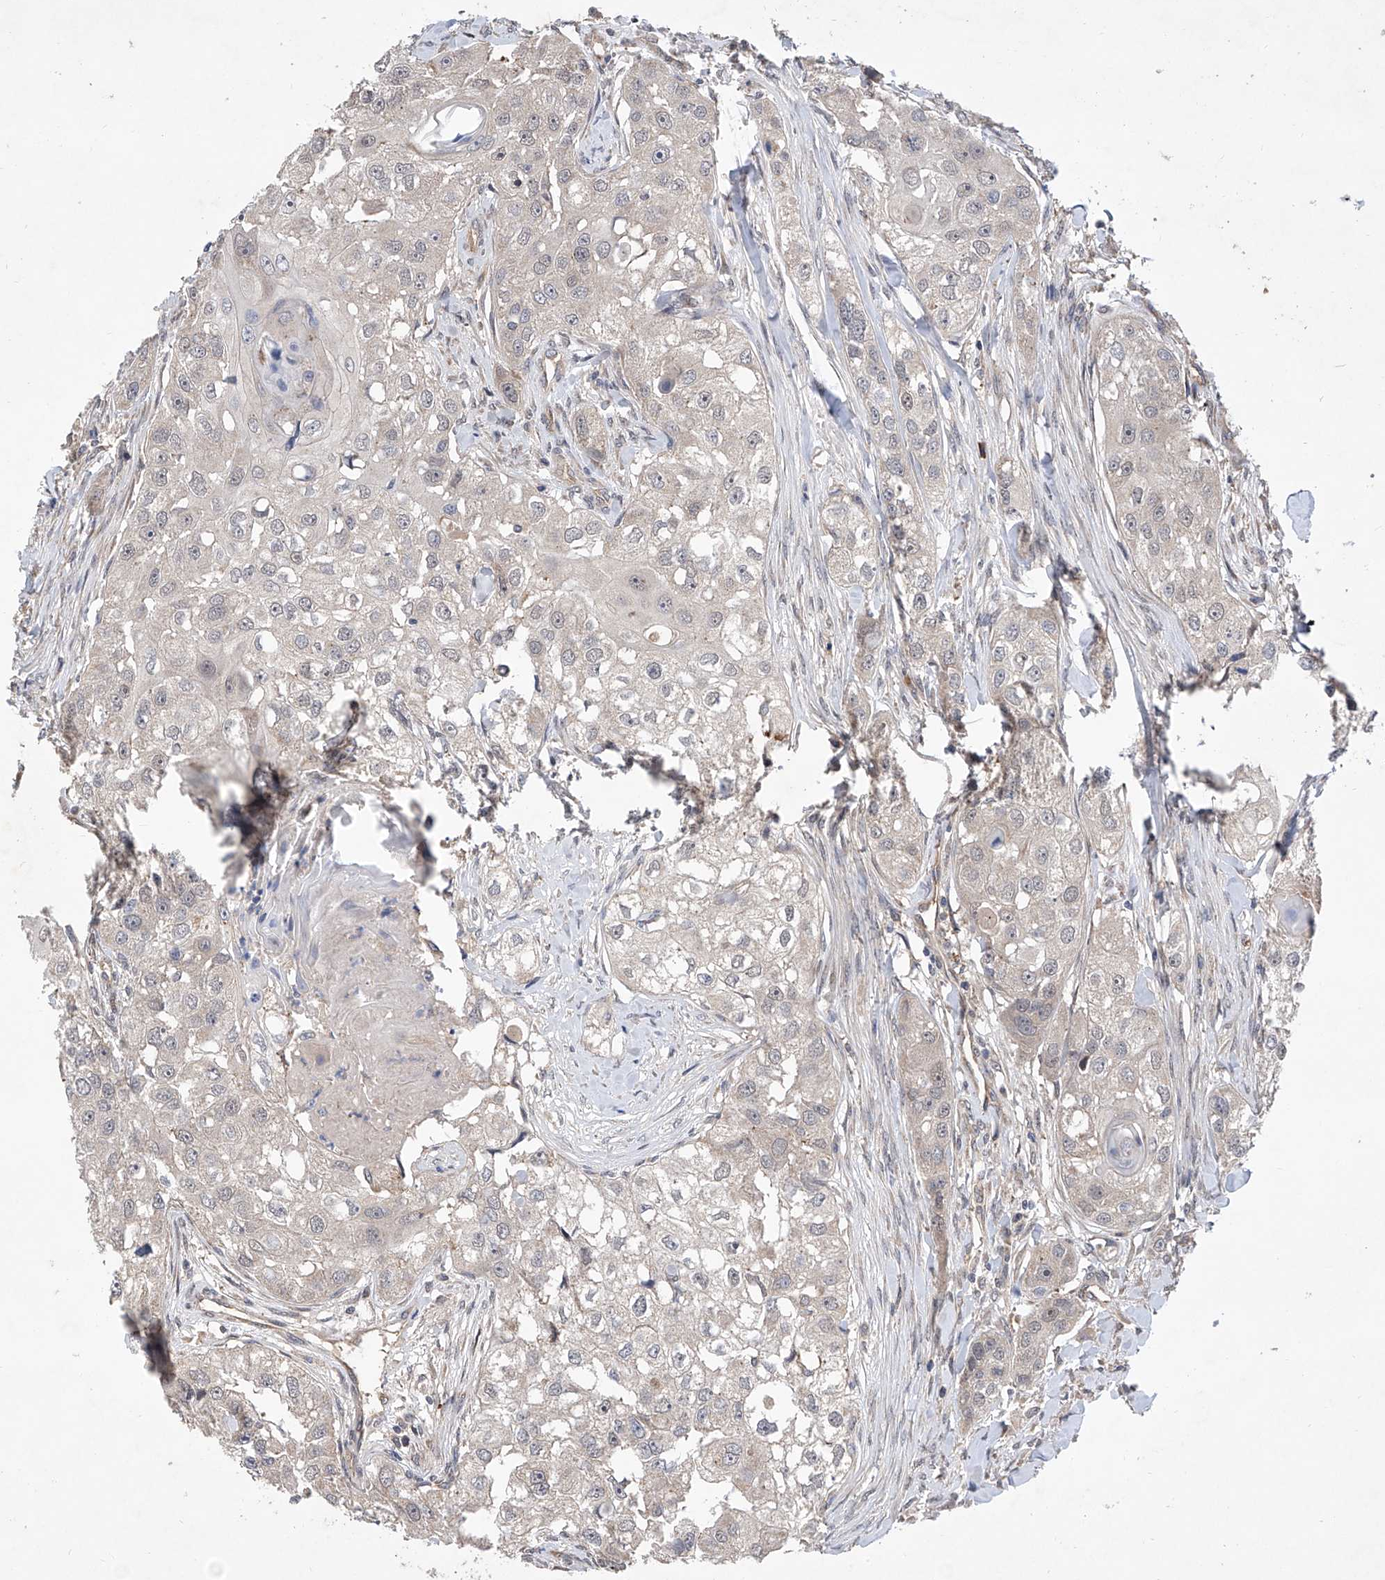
{"staining": {"intensity": "negative", "quantity": "none", "location": "none"}, "tissue": "head and neck cancer", "cell_type": "Tumor cells", "image_type": "cancer", "snomed": [{"axis": "morphology", "description": "Normal tissue, NOS"}, {"axis": "morphology", "description": "Squamous cell carcinoma, NOS"}, {"axis": "topography", "description": "Skeletal muscle"}, {"axis": "topography", "description": "Head-Neck"}], "caption": "Protein analysis of head and neck cancer reveals no significant positivity in tumor cells.", "gene": "USP45", "patient": {"sex": "male", "age": 51}}